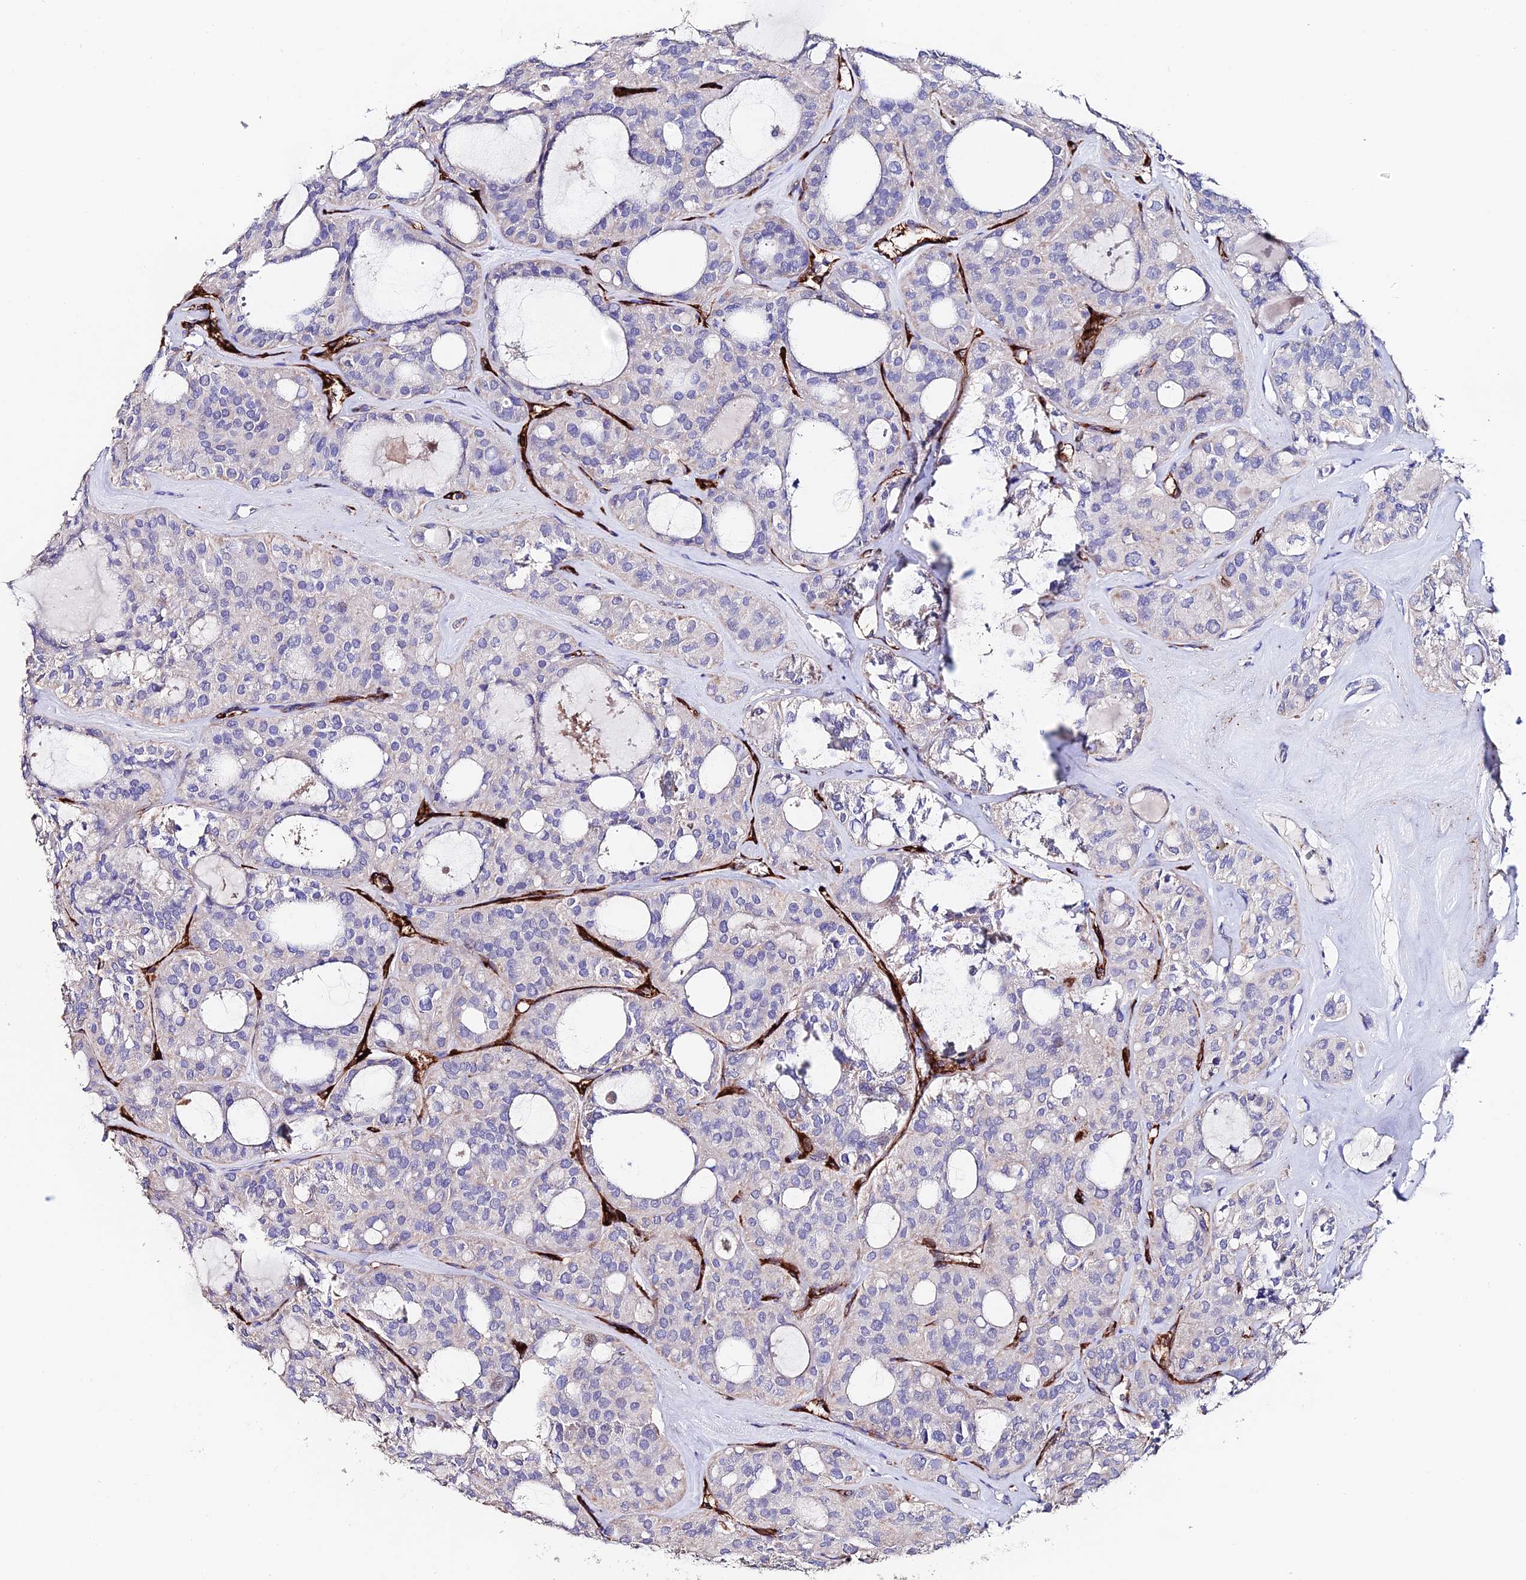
{"staining": {"intensity": "negative", "quantity": "none", "location": "none"}, "tissue": "thyroid cancer", "cell_type": "Tumor cells", "image_type": "cancer", "snomed": [{"axis": "morphology", "description": "Follicular adenoma carcinoma, NOS"}, {"axis": "topography", "description": "Thyroid gland"}], "caption": "Protein analysis of thyroid cancer displays no significant expression in tumor cells.", "gene": "ESM1", "patient": {"sex": "male", "age": 75}}